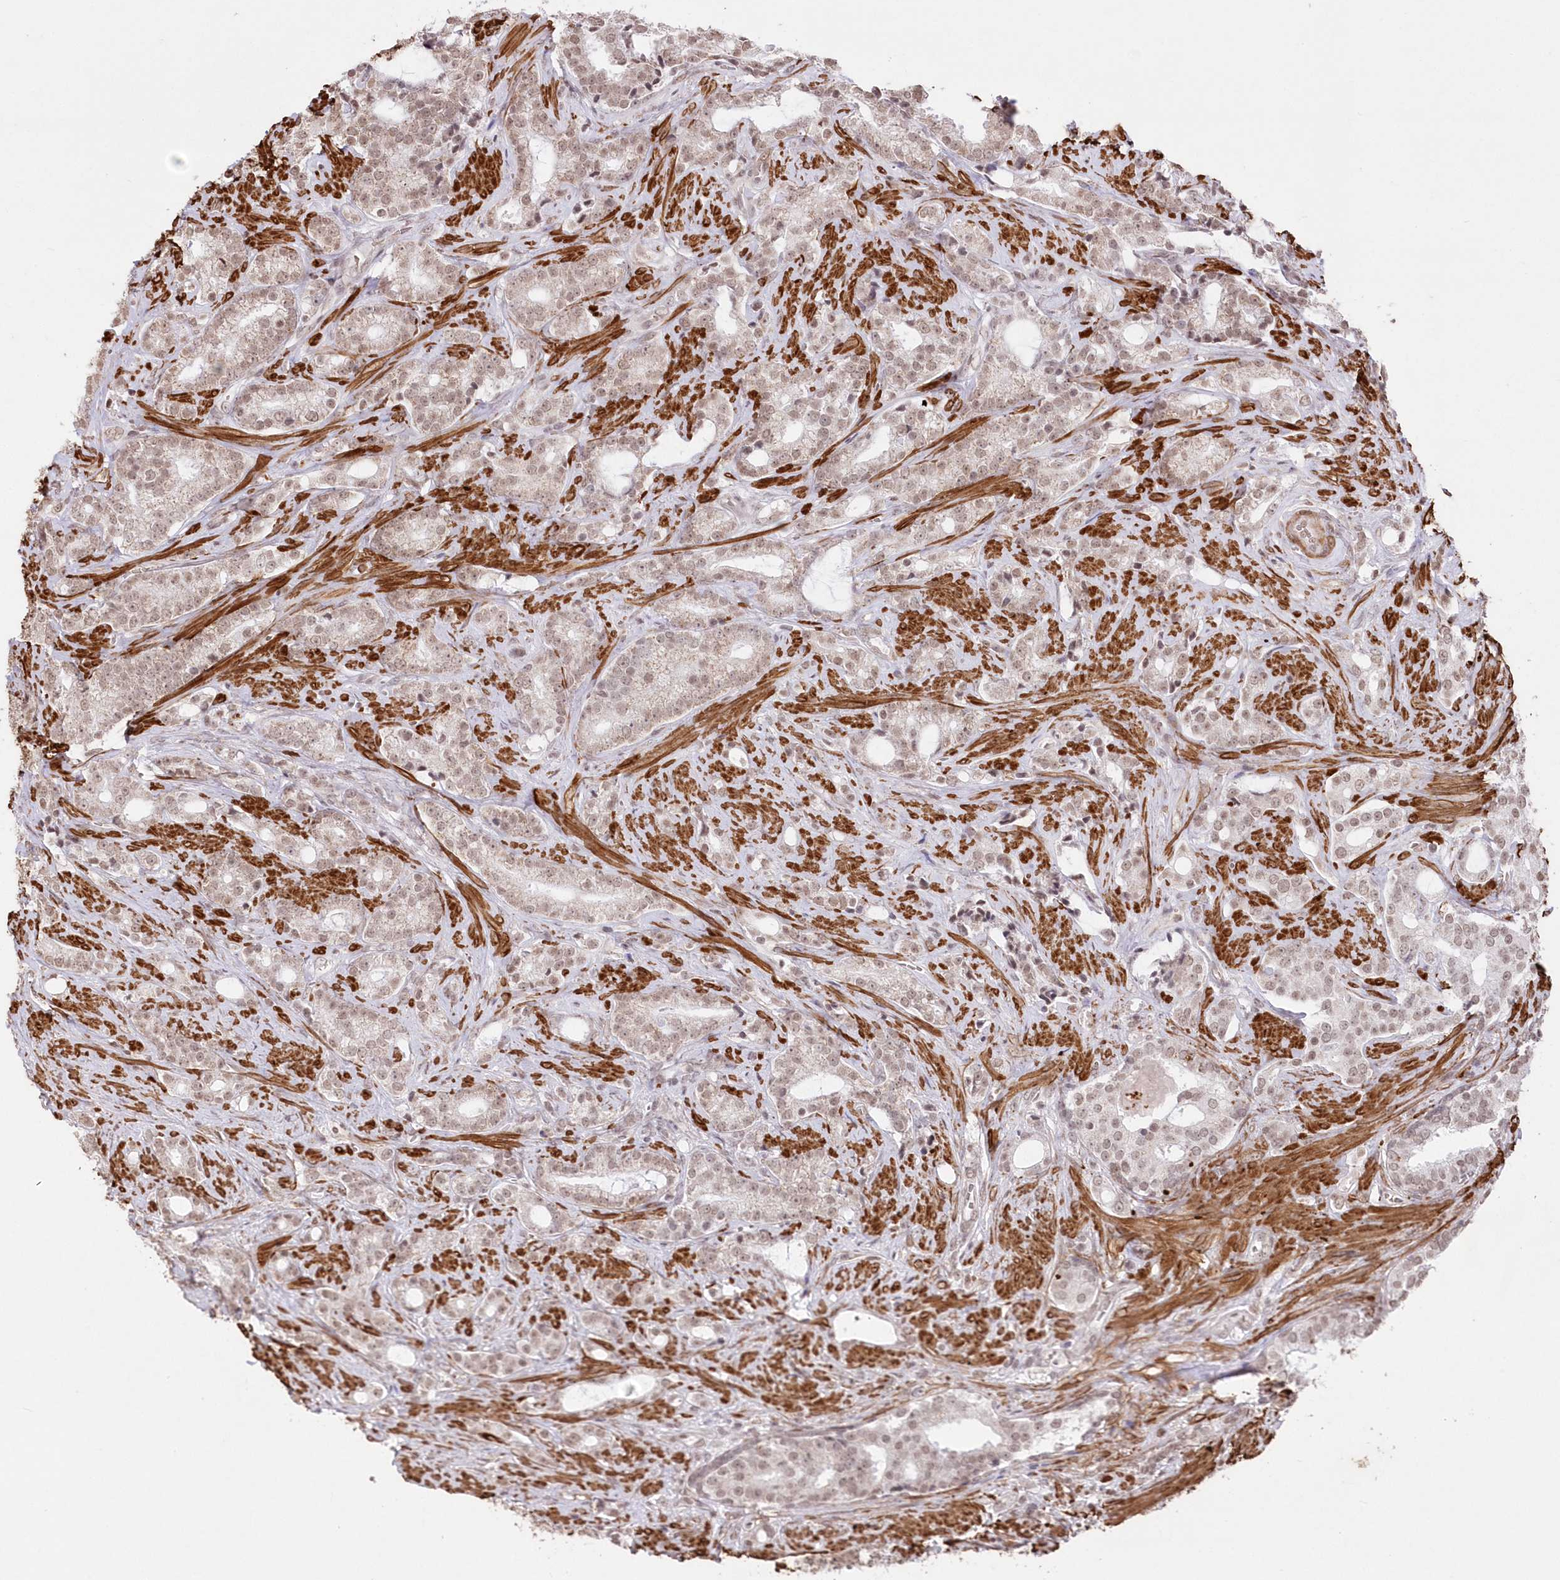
{"staining": {"intensity": "negative", "quantity": "none", "location": "none"}, "tissue": "prostate cancer", "cell_type": "Tumor cells", "image_type": "cancer", "snomed": [{"axis": "morphology", "description": "Adenocarcinoma, High grade"}, {"axis": "topography", "description": "Prostate and seminal vesicle, NOS"}], "caption": "This is an immunohistochemistry (IHC) histopathology image of human high-grade adenocarcinoma (prostate). There is no expression in tumor cells.", "gene": "RBM27", "patient": {"sex": "male", "age": 67}}